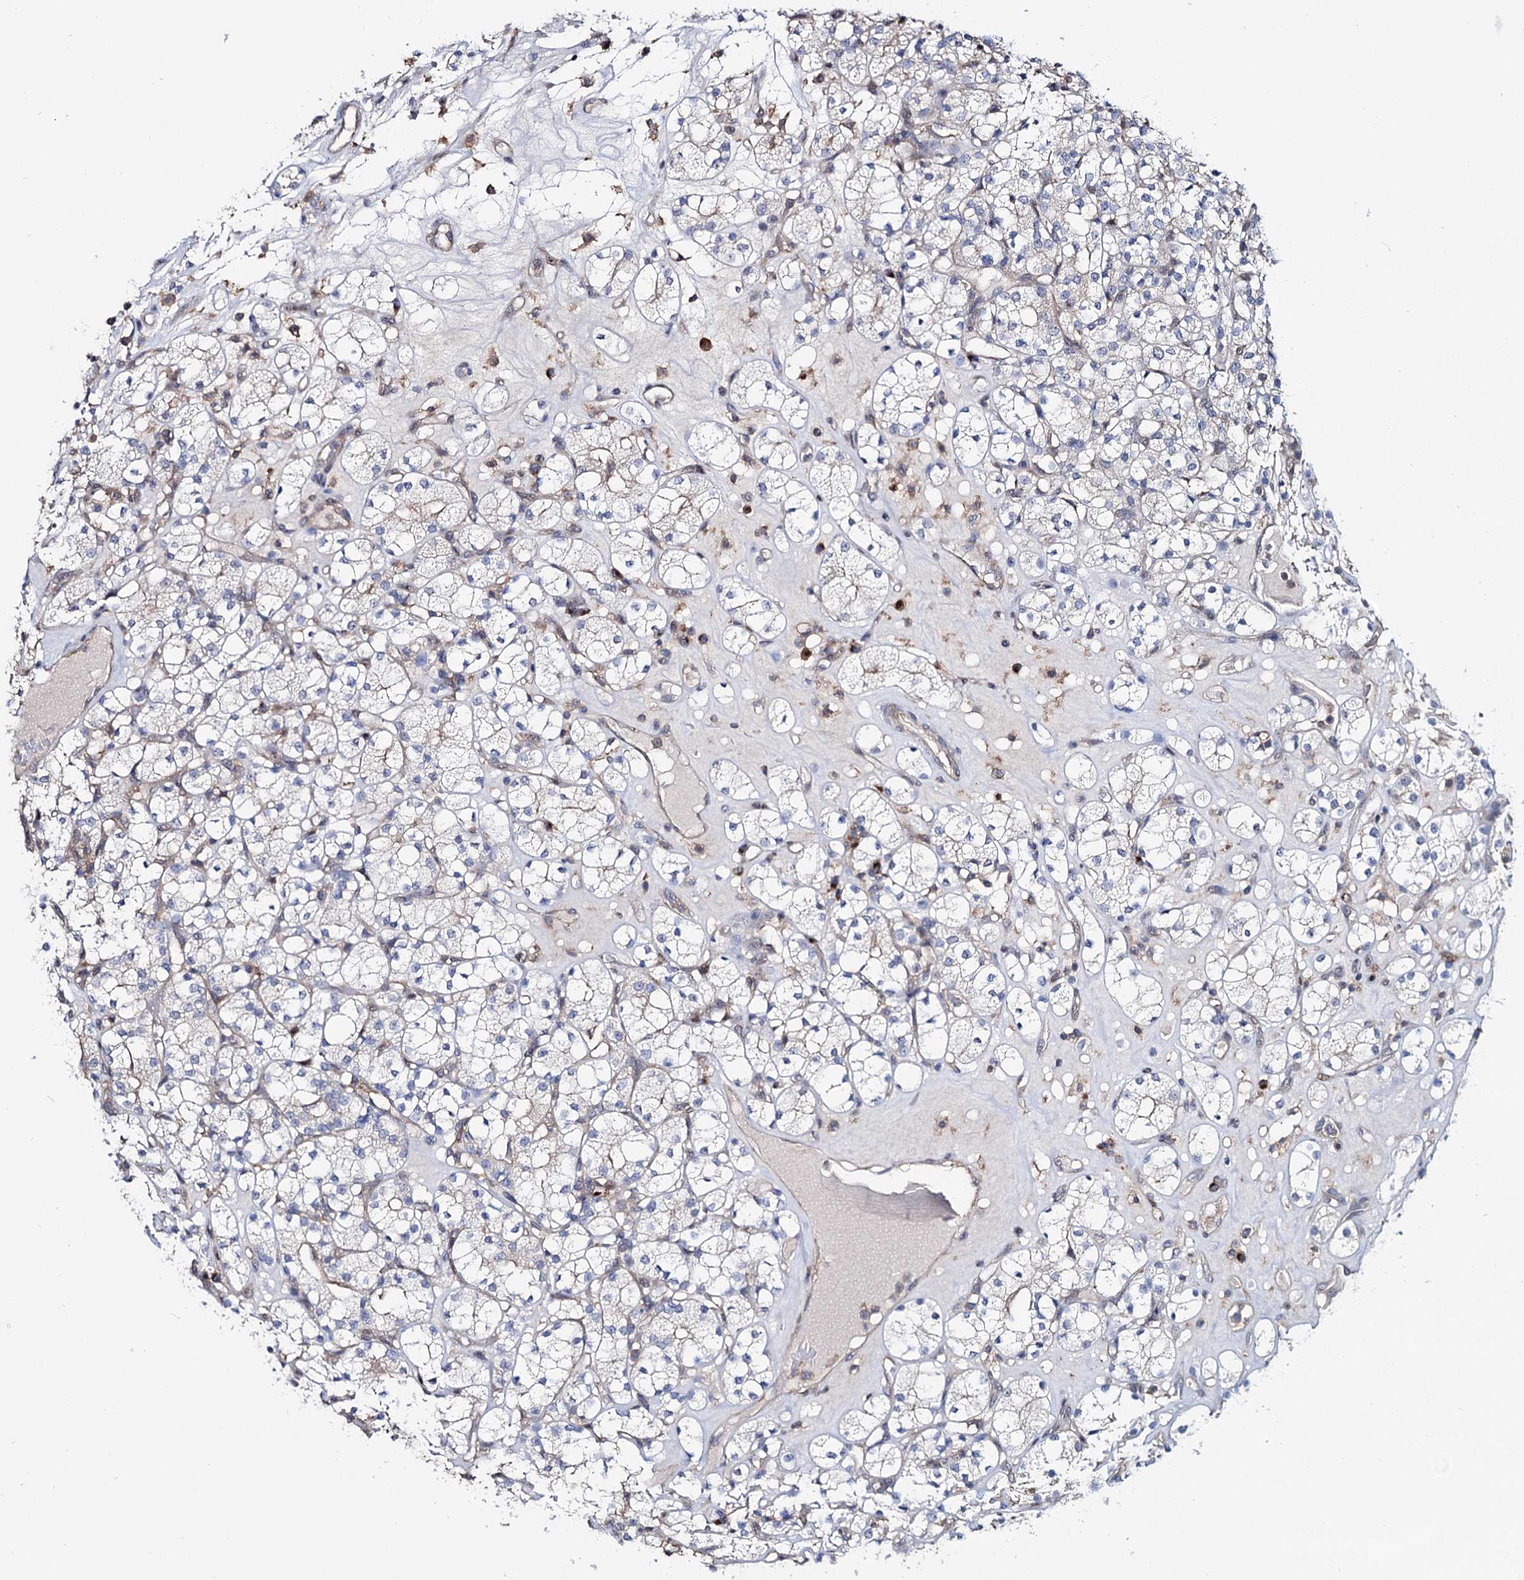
{"staining": {"intensity": "negative", "quantity": "none", "location": "none"}, "tissue": "renal cancer", "cell_type": "Tumor cells", "image_type": "cancer", "snomed": [{"axis": "morphology", "description": "Adenocarcinoma, NOS"}, {"axis": "topography", "description": "Kidney"}], "caption": "This is a histopathology image of IHC staining of renal cancer, which shows no positivity in tumor cells. (Brightfield microscopy of DAB (3,3'-diaminobenzidine) immunohistochemistry (IHC) at high magnification).", "gene": "SEC24A", "patient": {"sex": "male", "age": 77}}